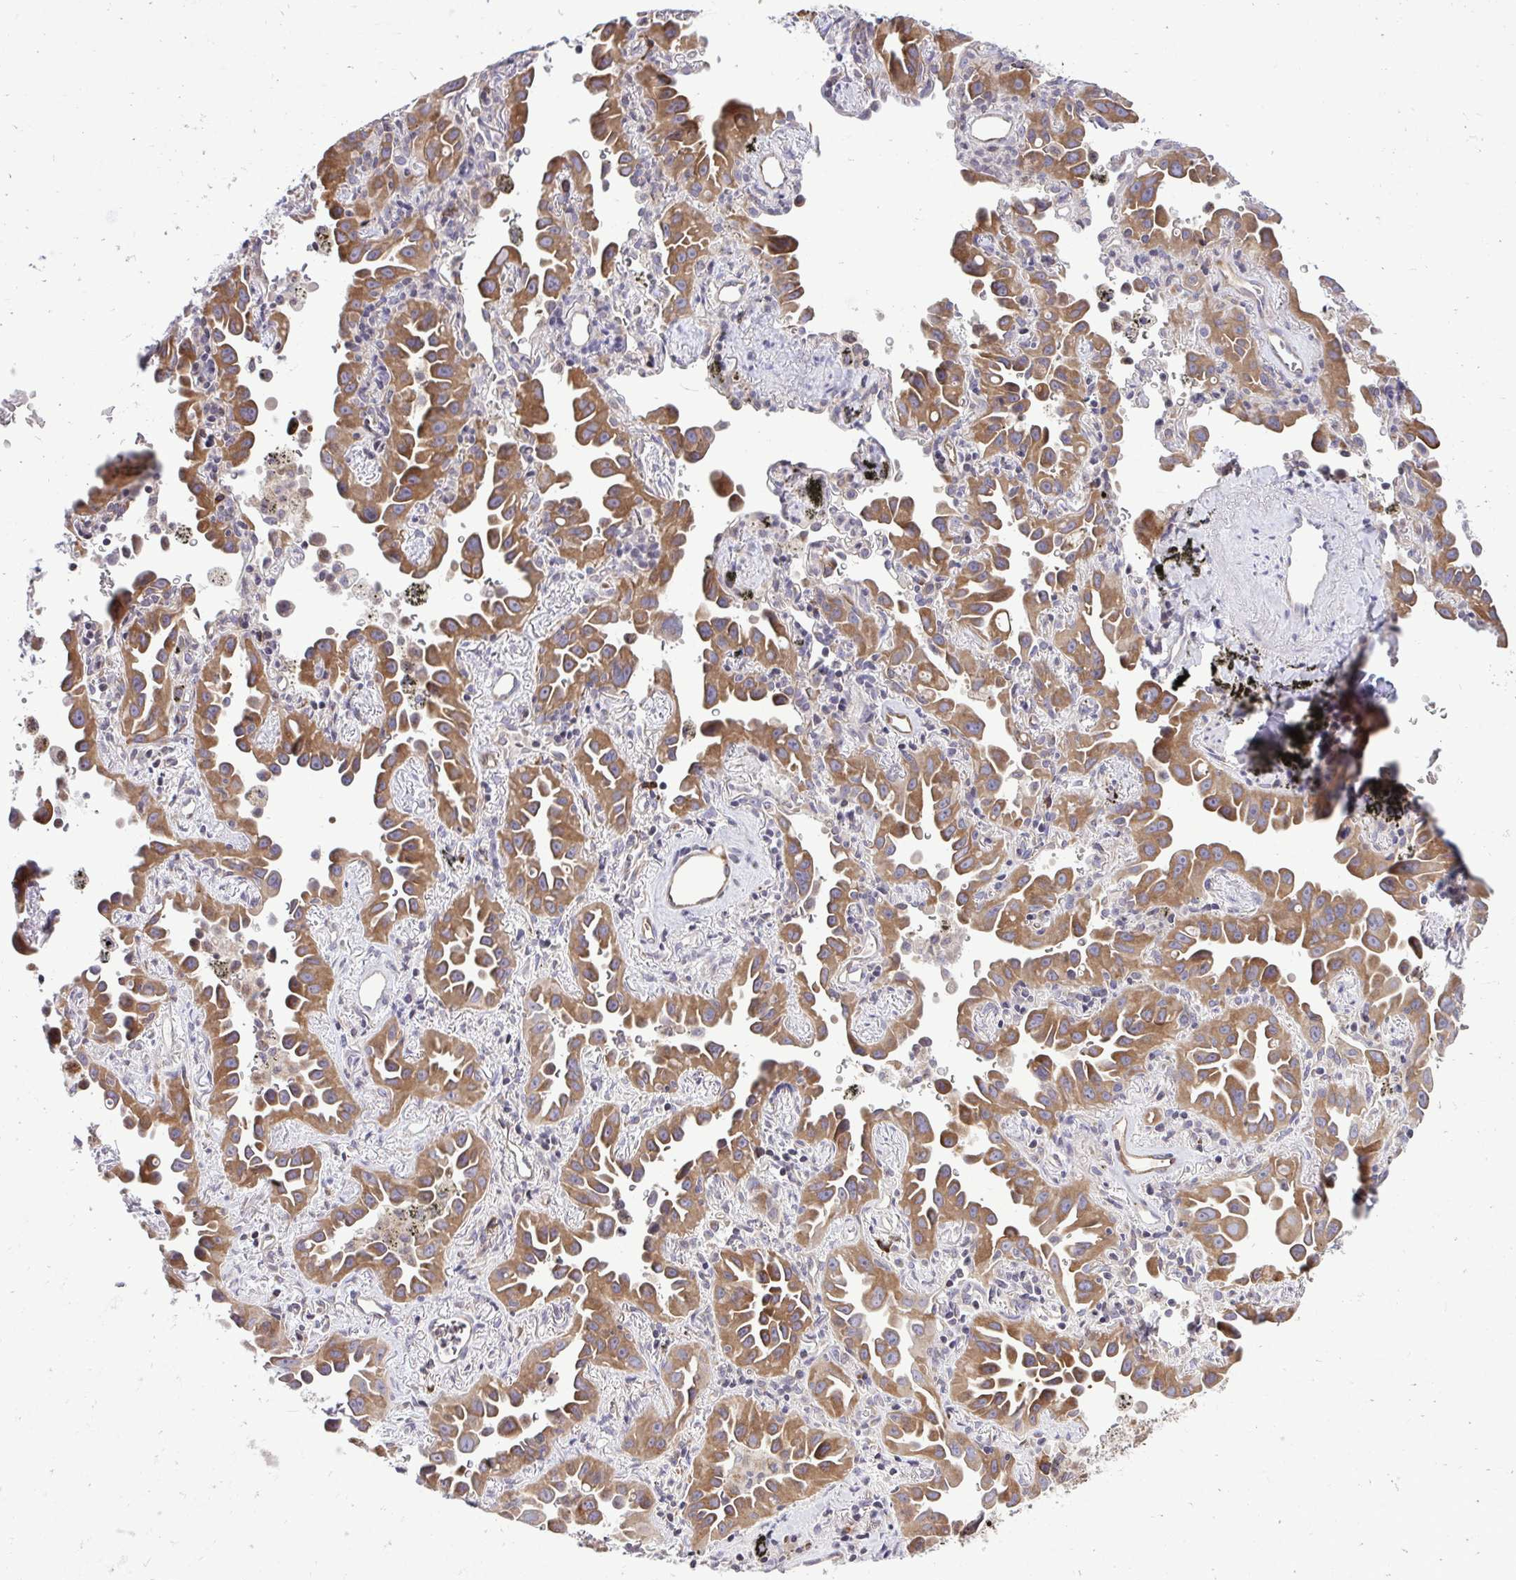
{"staining": {"intensity": "moderate", "quantity": ">75%", "location": "cytoplasmic/membranous"}, "tissue": "lung cancer", "cell_type": "Tumor cells", "image_type": "cancer", "snomed": [{"axis": "morphology", "description": "Adenocarcinoma, NOS"}, {"axis": "topography", "description": "Lung"}], "caption": "Lung cancer (adenocarcinoma) was stained to show a protein in brown. There is medium levels of moderate cytoplasmic/membranous positivity in about >75% of tumor cells.", "gene": "METTL9", "patient": {"sex": "male", "age": 68}}